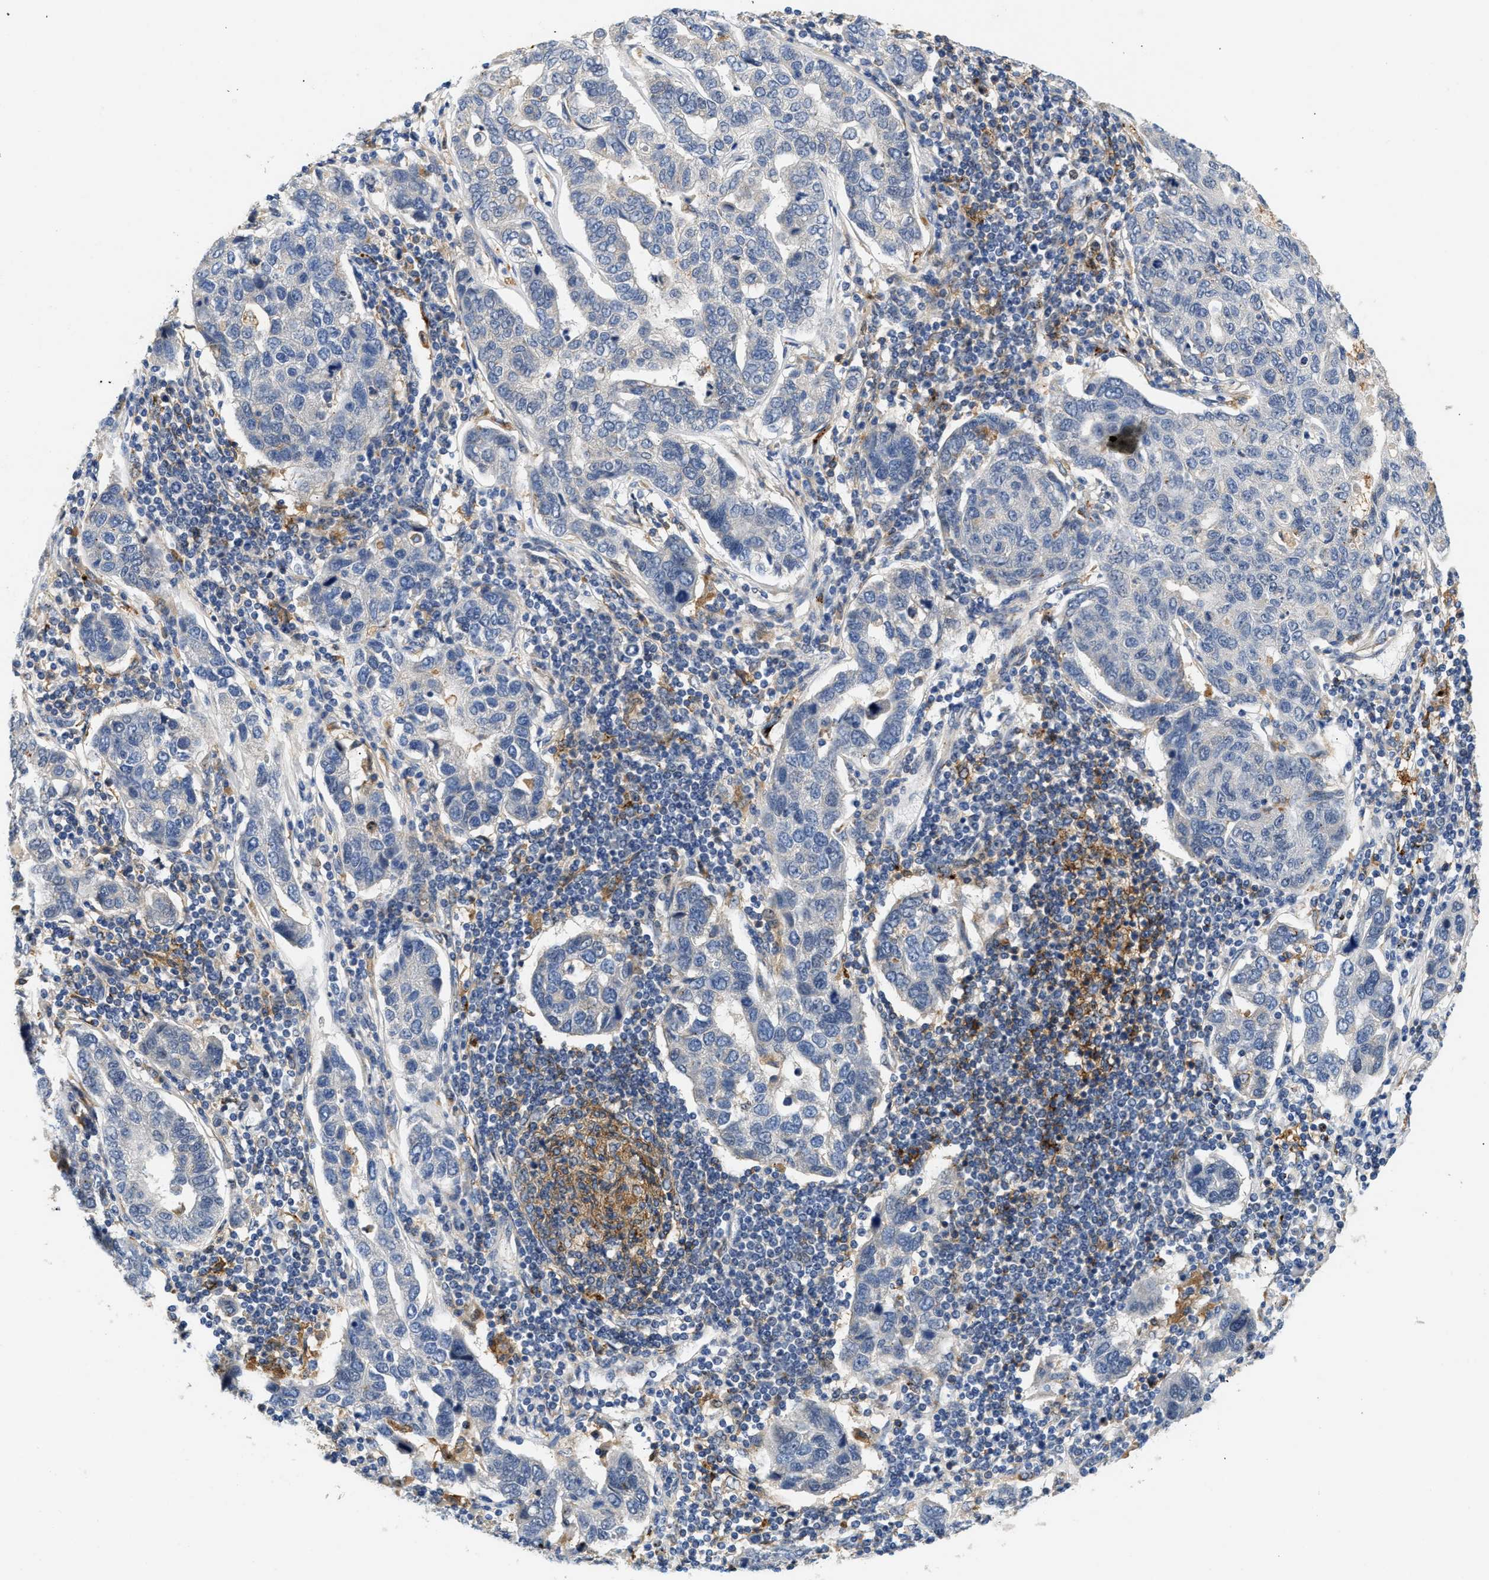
{"staining": {"intensity": "negative", "quantity": "none", "location": "none"}, "tissue": "pancreatic cancer", "cell_type": "Tumor cells", "image_type": "cancer", "snomed": [{"axis": "morphology", "description": "Adenocarcinoma, NOS"}, {"axis": "topography", "description": "Pancreas"}], "caption": "Immunohistochemistry (IHC) histopathology image of pancreatic adenocarcinoma stained for a protein (brown), which demonstrates no positivity in tumor cells. (Immunohistochemistry, brightfield microscopy, high magnification).", "gene": "PPM1L", "patient": {"sex": "female", "age": 61}}